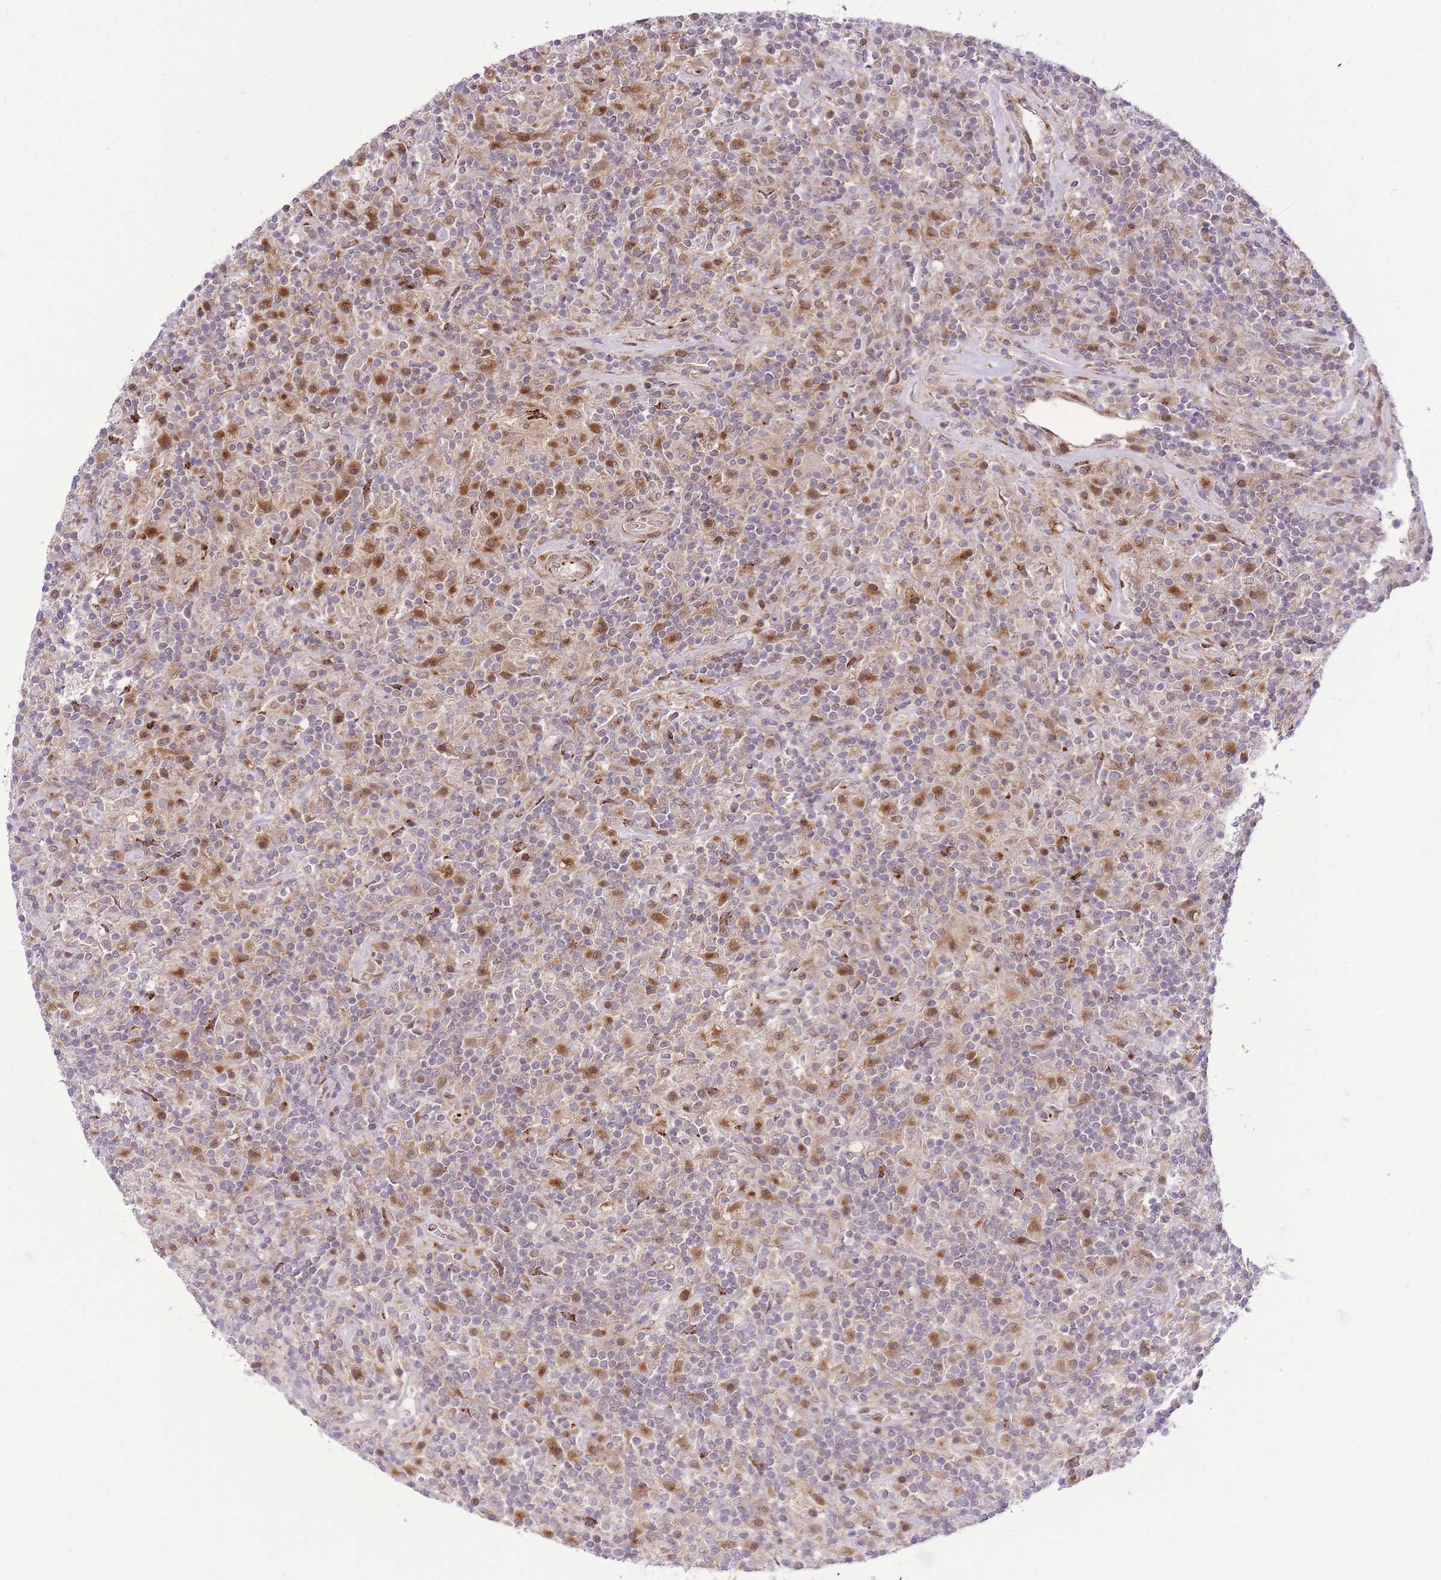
{"staining": {"intensity": "negative", "quantity": "none", "location": "none"}, "tissue": "lymphoma", "cell_type": "Tumor cells", "image_type": "cancer", "snomed": [{"axis": "morphology", "description": "Hodgkin's disease, NOS"}, {"axis": "topography", "description": "Lymph node"}], "caption": "A high-resolution photomicrograph shows IHC staining of Hodgkin's disease, which reveals no significant positivity in tumor cells.", "gene": "ZBED5", "patient": {"sex": "male", "age": 70}}